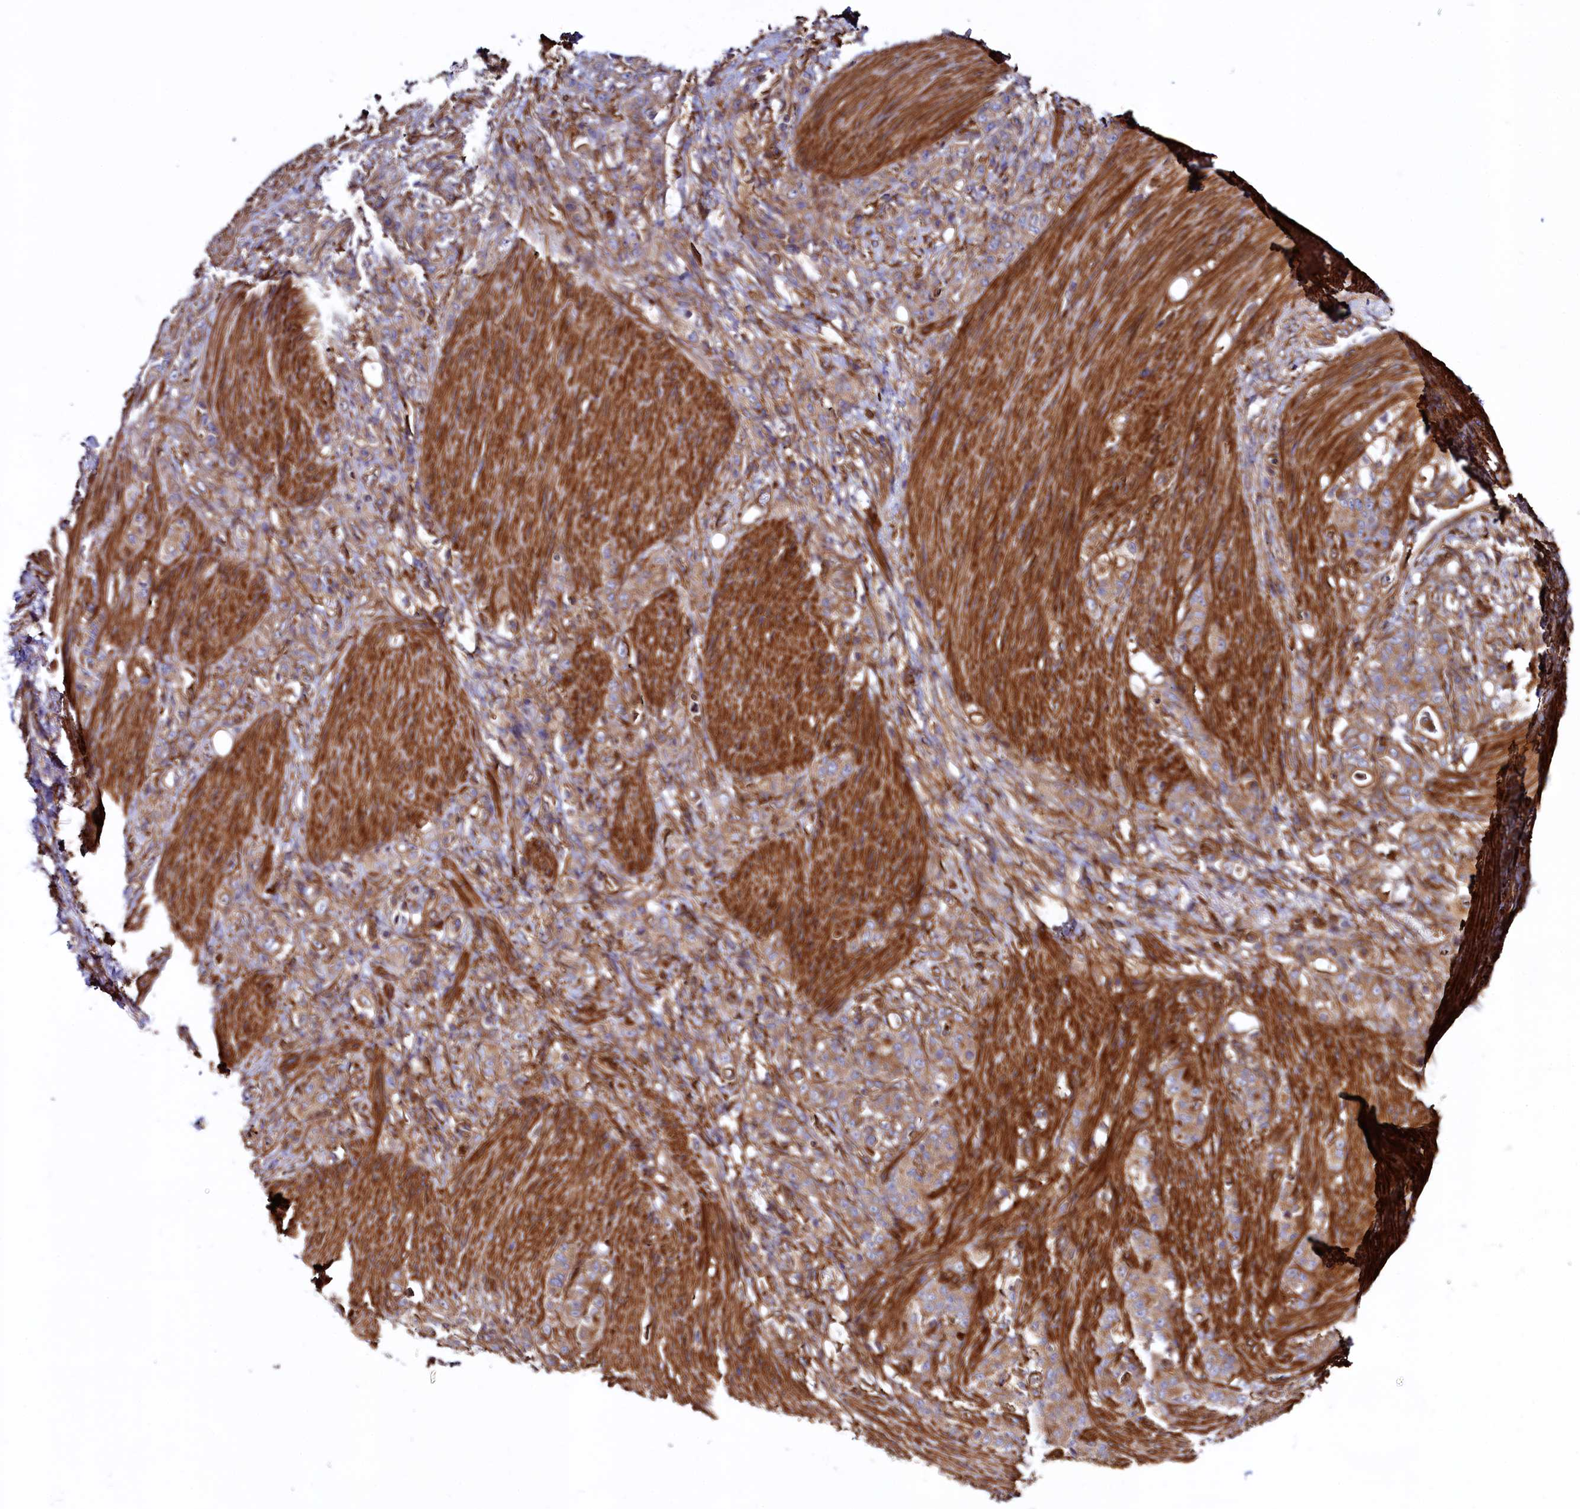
{"staining": {"intensity": "moderate", "quantity": ">75%", "location": "cytoplasmic/membranous"}, "tissue": "stomach cancer", "cell_type": "Tumor cells", "image_type": "cancer", "snomed": [{"axis": "morphology", "description": "Adenocarcinoma, NOS"}, {"axis": "topography", "description": "Stomach"}], "caption": "Stomach cancer (adenocarcinoma) was stained to show a protein in brown. There is medium levels of moderate cytoplasmic/membranous staining in about >75% of tumor cells.", "gene": "STAMBPL1", "patient": {"sex": "female", "age": 79}}